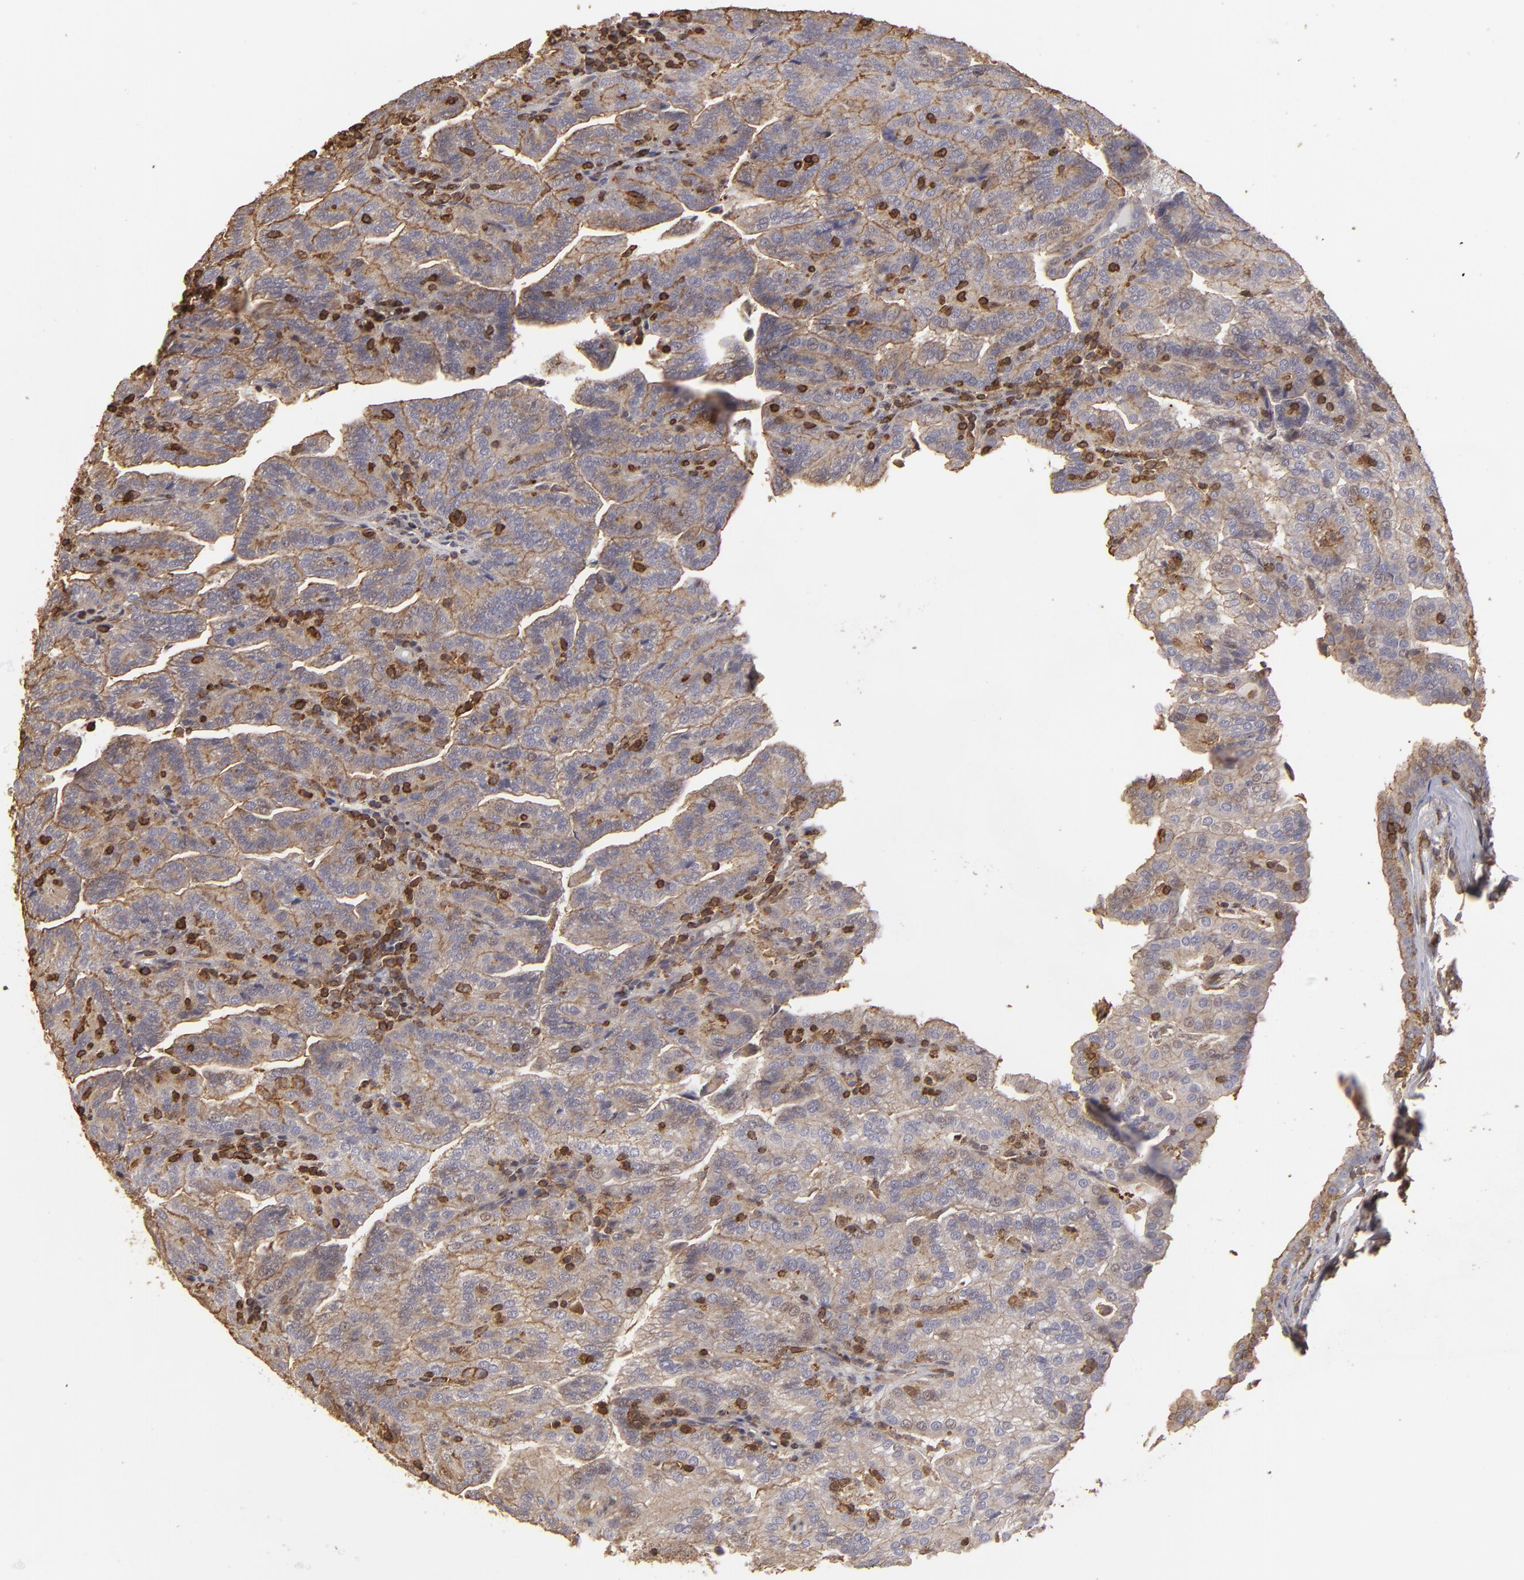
{"staining": {"intensity": "moderate", "quantity": ">75%", "location": "cytoplasmic/membranous"}, "tissue": "renal cancer", "cell_type": "Tumor cells", "image_type": "cancer", "snomed": [{"axis": "morphology", "description": "Adenocarcinoma, NOS"}, {"axis": "topography", "description": "Kidney"}], "caption": "Protein staining of renal adenocarcinoma tissue displays moderate cytoplasmic/membranous staining in about >75% of tumor cells.", "gene": "ACTB", "patient": {"sex": "male", "age": 61}}